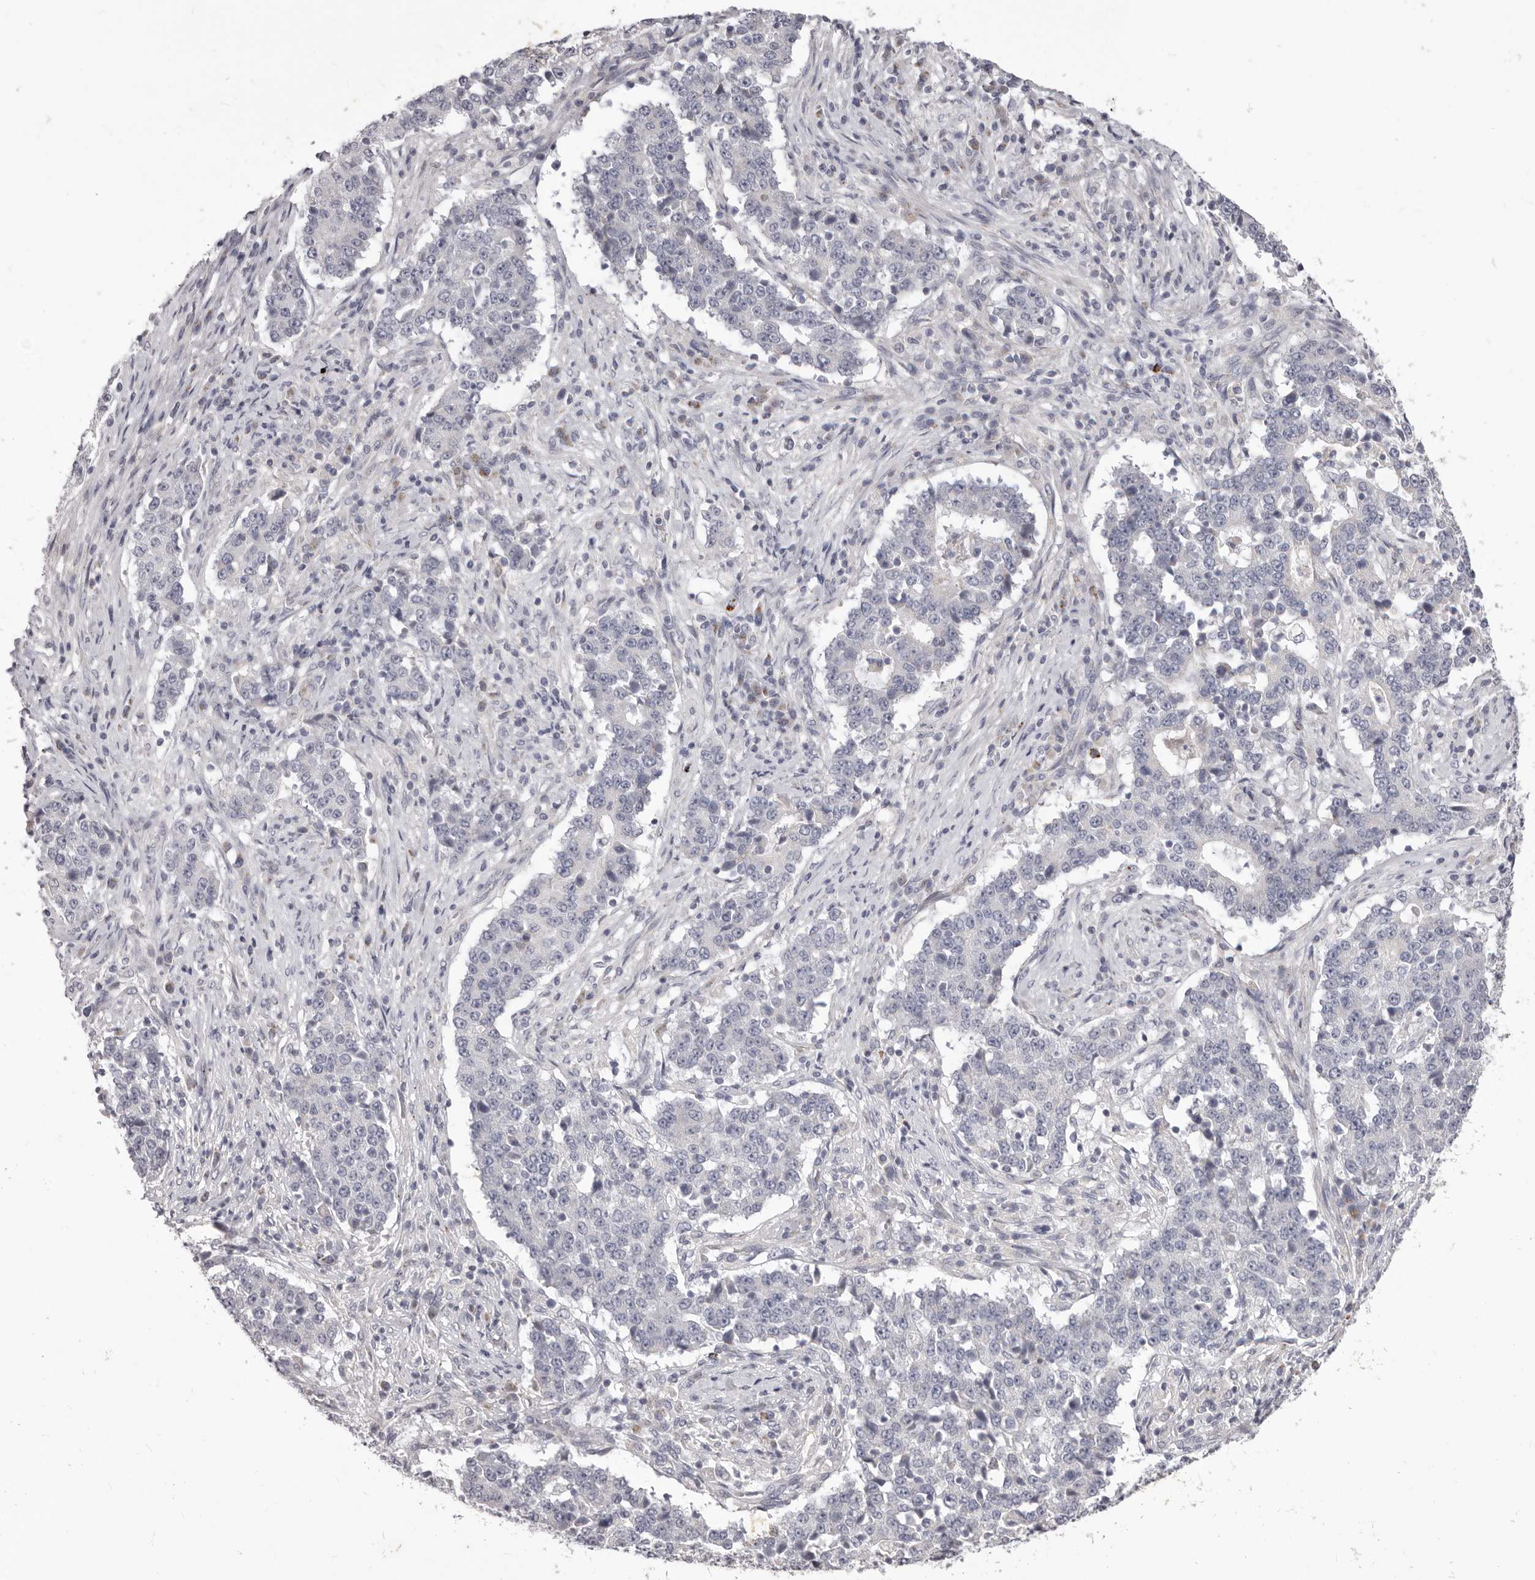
{"staining": {"intensity": "negative", "quantity": "none", "location": "none"}, "tissue": "stomach cancer", "cell_type": "Tumor cells", "image_type": "cancer", "snomed": [{"axis": "morphology", "description": "Adenocarcinoma, NOS"}, {"axis": "topography", "description": "Stomach"}], "caption": "Adenocarcinoma (stomach) was stained to show a protein in brown. There is no significant staining in tumor cells.", "gene": "PRMT2", "patient": {"sex": "male", "age": 59}}